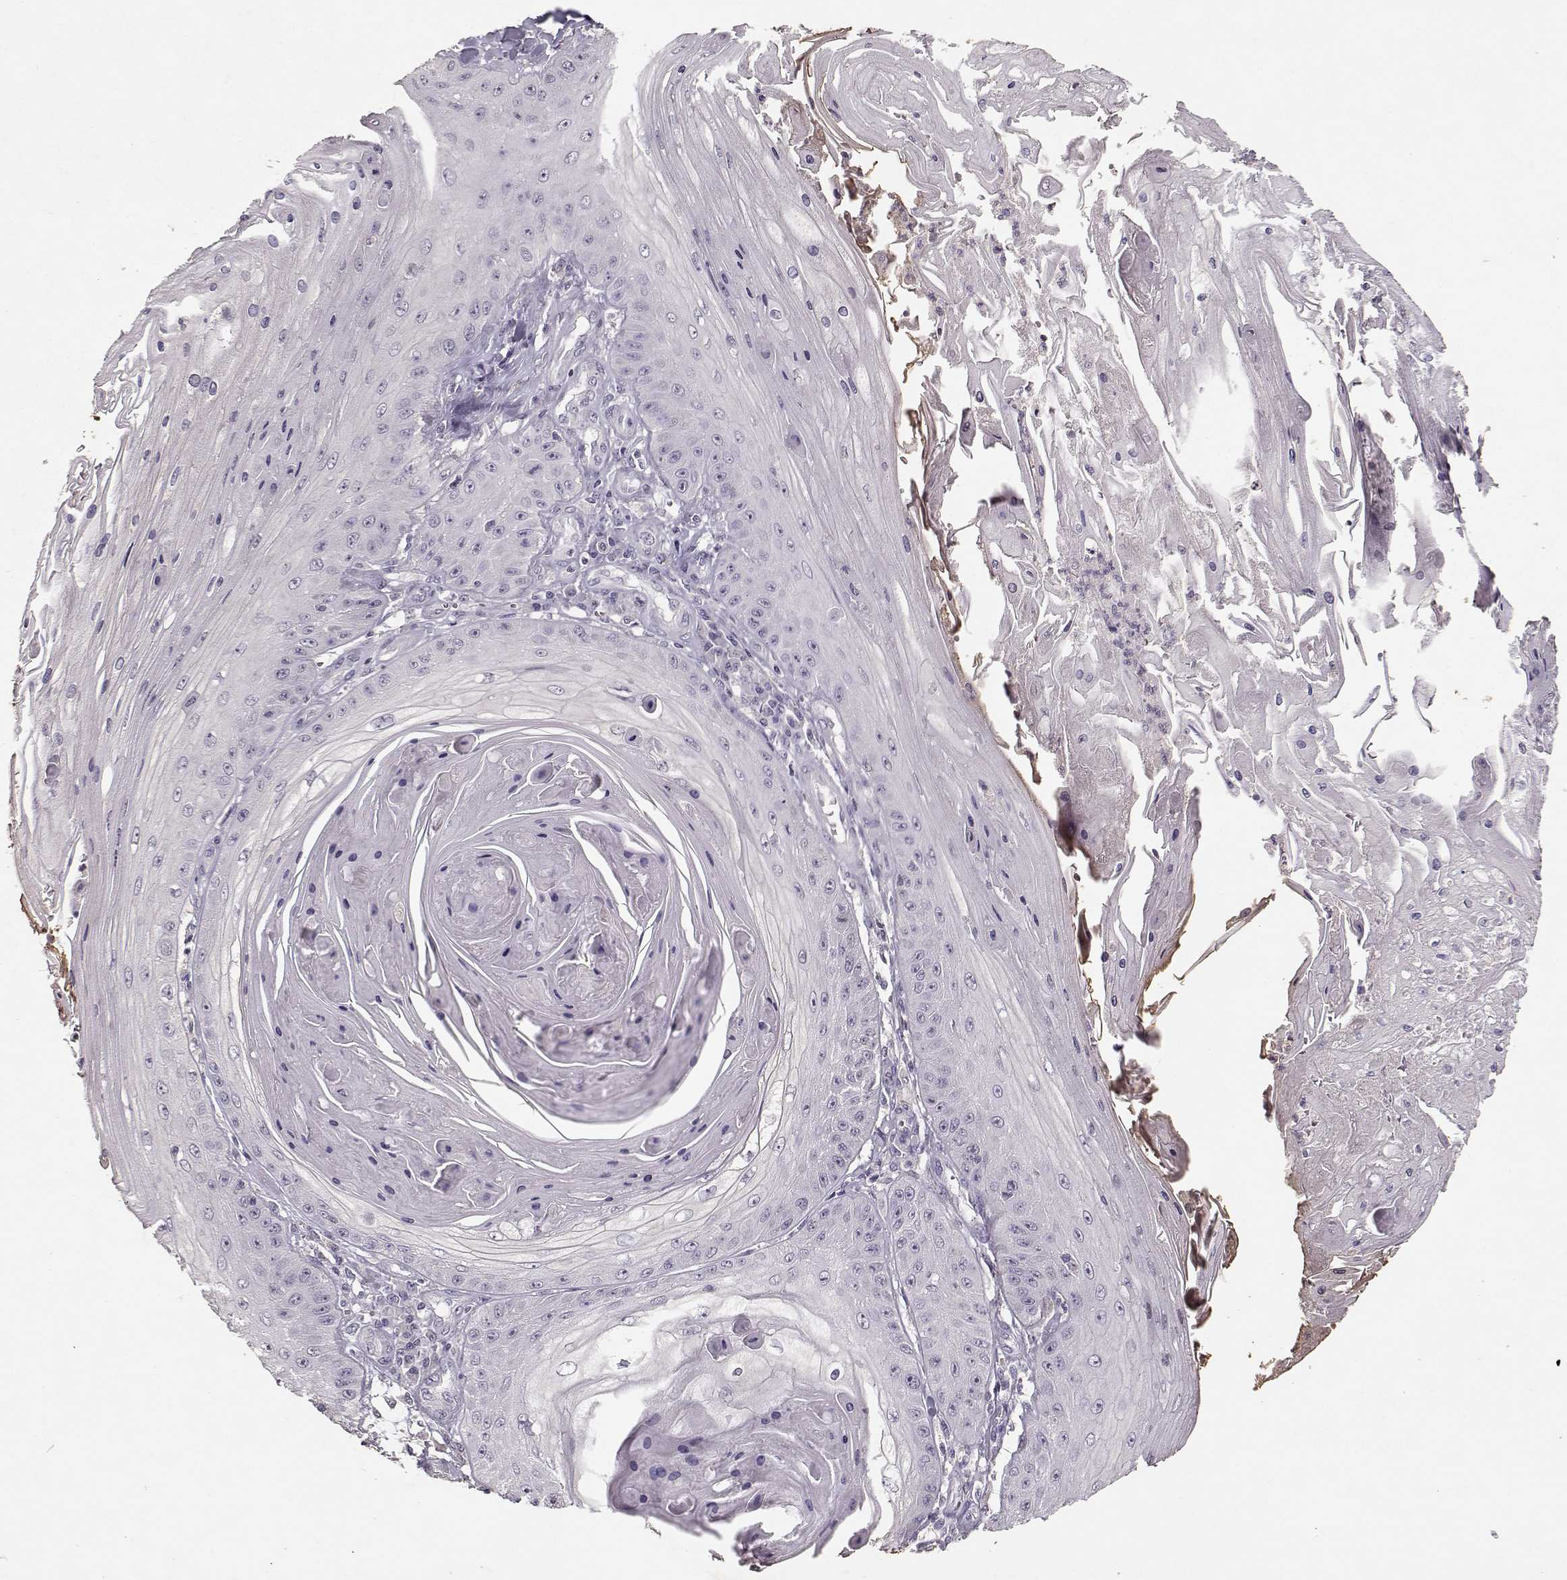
{"staining": {"intensity": "negative", "quantity": "none", "location": "none"}, "tissue": "skin cancer", "cell_type": "Tumor cells", "image_type": "cancer", "snomed": [{"axis": "morphology", "description": "Squamous cell carcinoma, NOS"}, {"axis": "topography", "description": "Skin"}], "caption": "Skin cancer was stained to show a protein in brown. There is no significant expression in tumor cells.", "gene": "UROC1", "patient": {"sex": "male", "age": 70}}